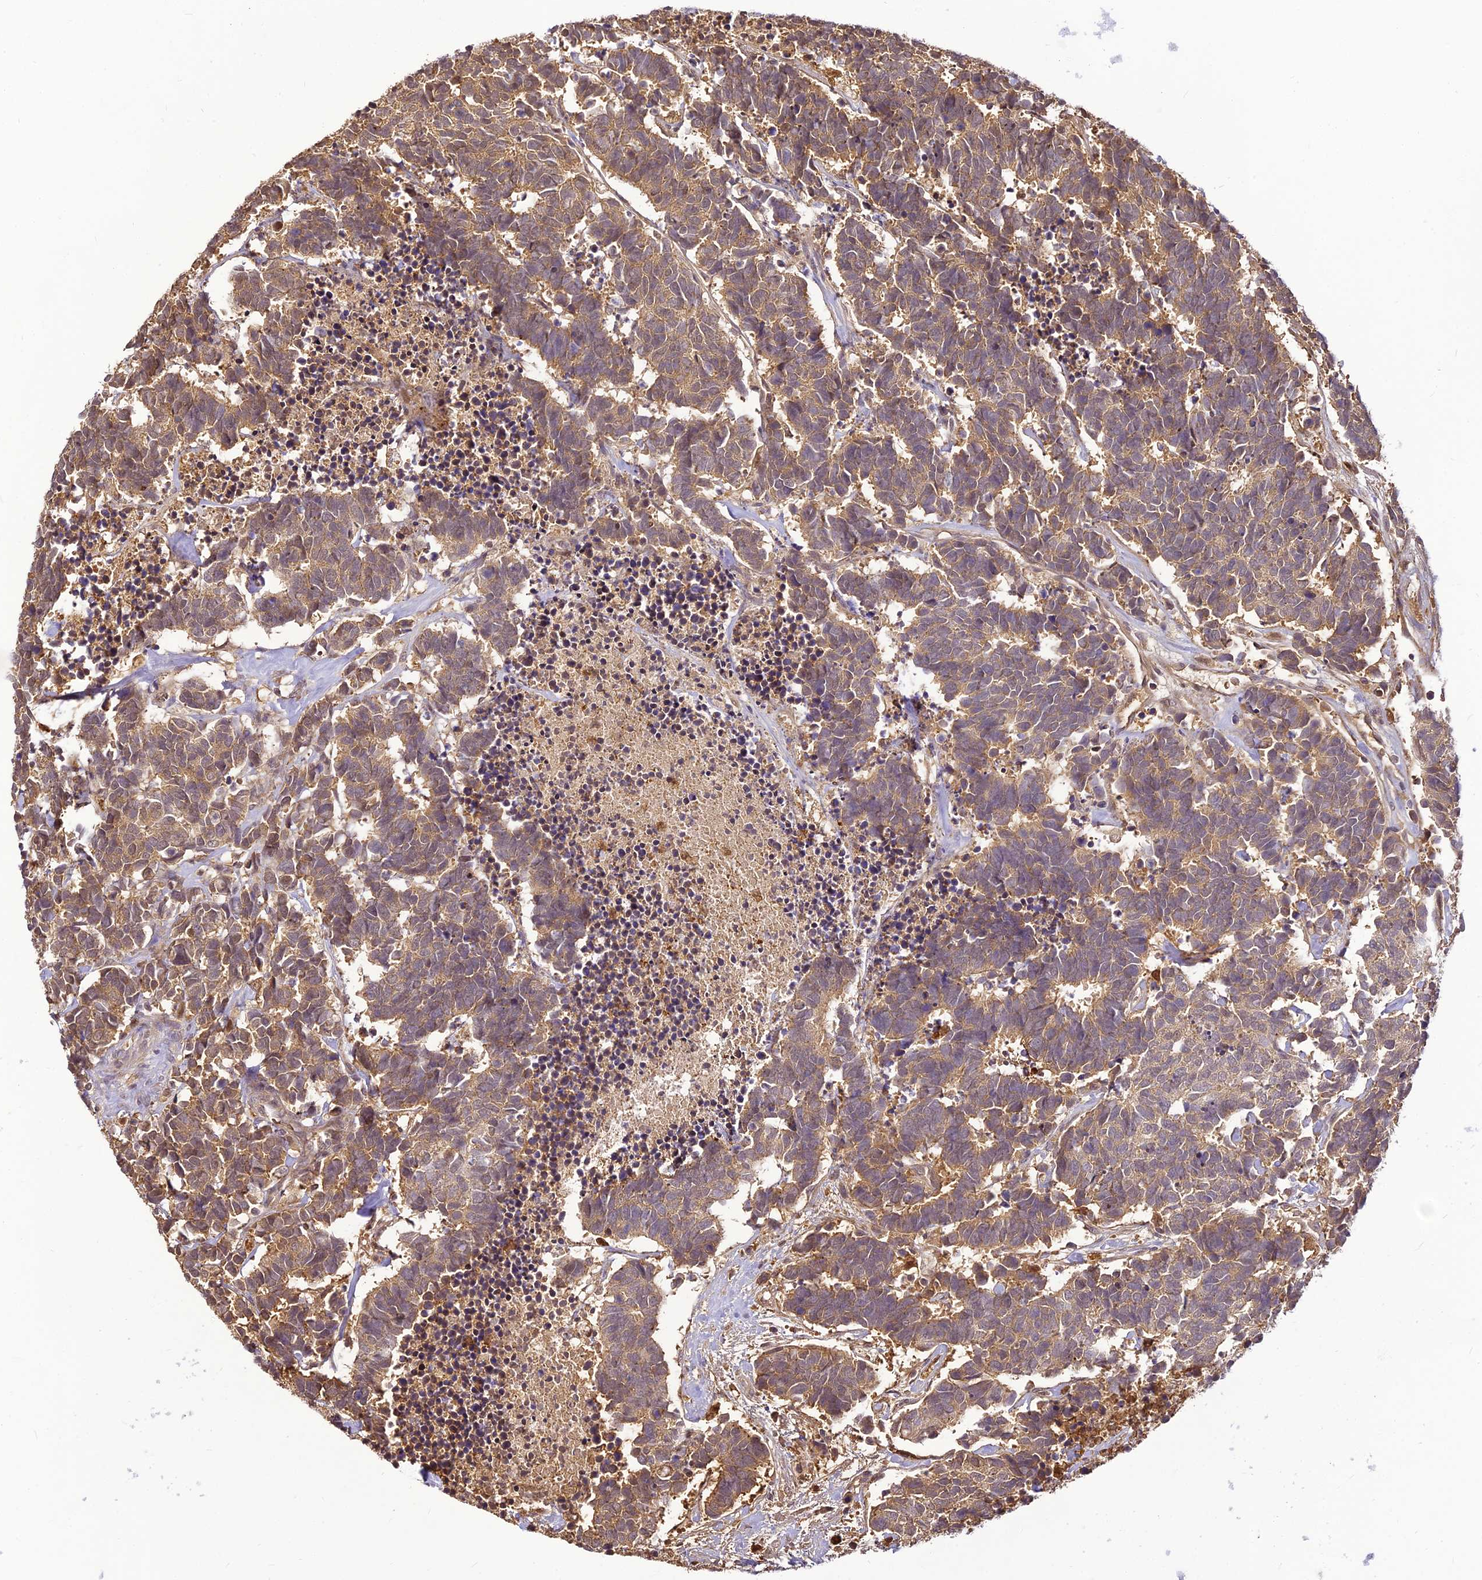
{"staining": {"intensity": "moderate", "quantity": "25%-75%", "location": "cytoplasmic/membranous"}, "tissue": "carcinoid", "cell_type": "Tumor cells", "image_type": "cancer", "snomed": [{"axis": "morphology", "description": "Carcinoma, NOS"}, {"axis": "morphology", "description": "Carcinoid, malignant, NOS"}, {"axis": "topography", "description": "Urinary bladder"}], "caption": "Moderate cytoplasmic/membranous staining for a protein is identified in about 25%-75% of tumor cells of carcinoma using immunohistochemistry.", "gene": "BCDIN3D", "patient": {"sex": "male", "age": 57}}